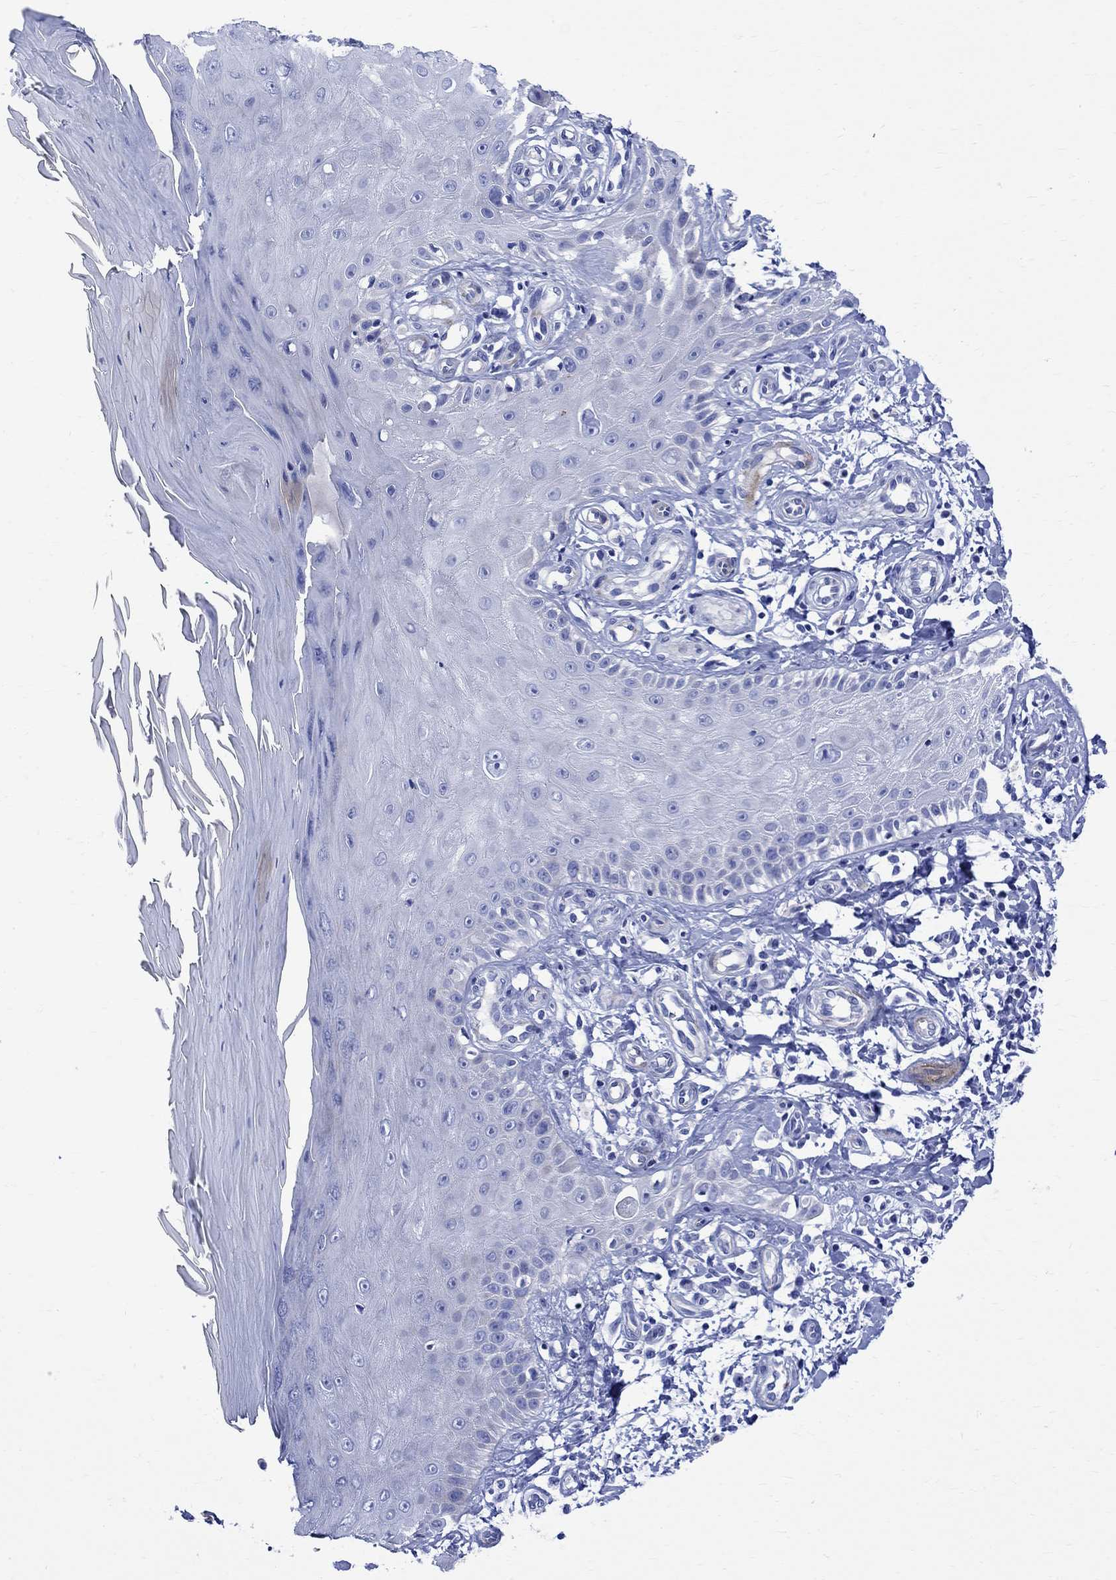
{"staining": {"intensity": "negative", "quantity": "none", "location": "none"}, "tissue": "skin", "cell_type": "Fibroblasts", "image_type": "normal", "snomed": [{"axis": "morphology", "description": "Normal tissue, NOS"}, {"axis": "morphology", "description": "Inflammation, NOS"}, {"axis": "morphology", "description": "Fibrosis, NOS"}, {"axis": "topography", "description": "Skin"}], "caption": "Immunohistochemistry (IHC) micrograph of benign human skin stained for a protein (brown), which exhibits no staining in fibroblasts.", "gene": "PARVB", "patient": {"sex": "male", "age": 71}}